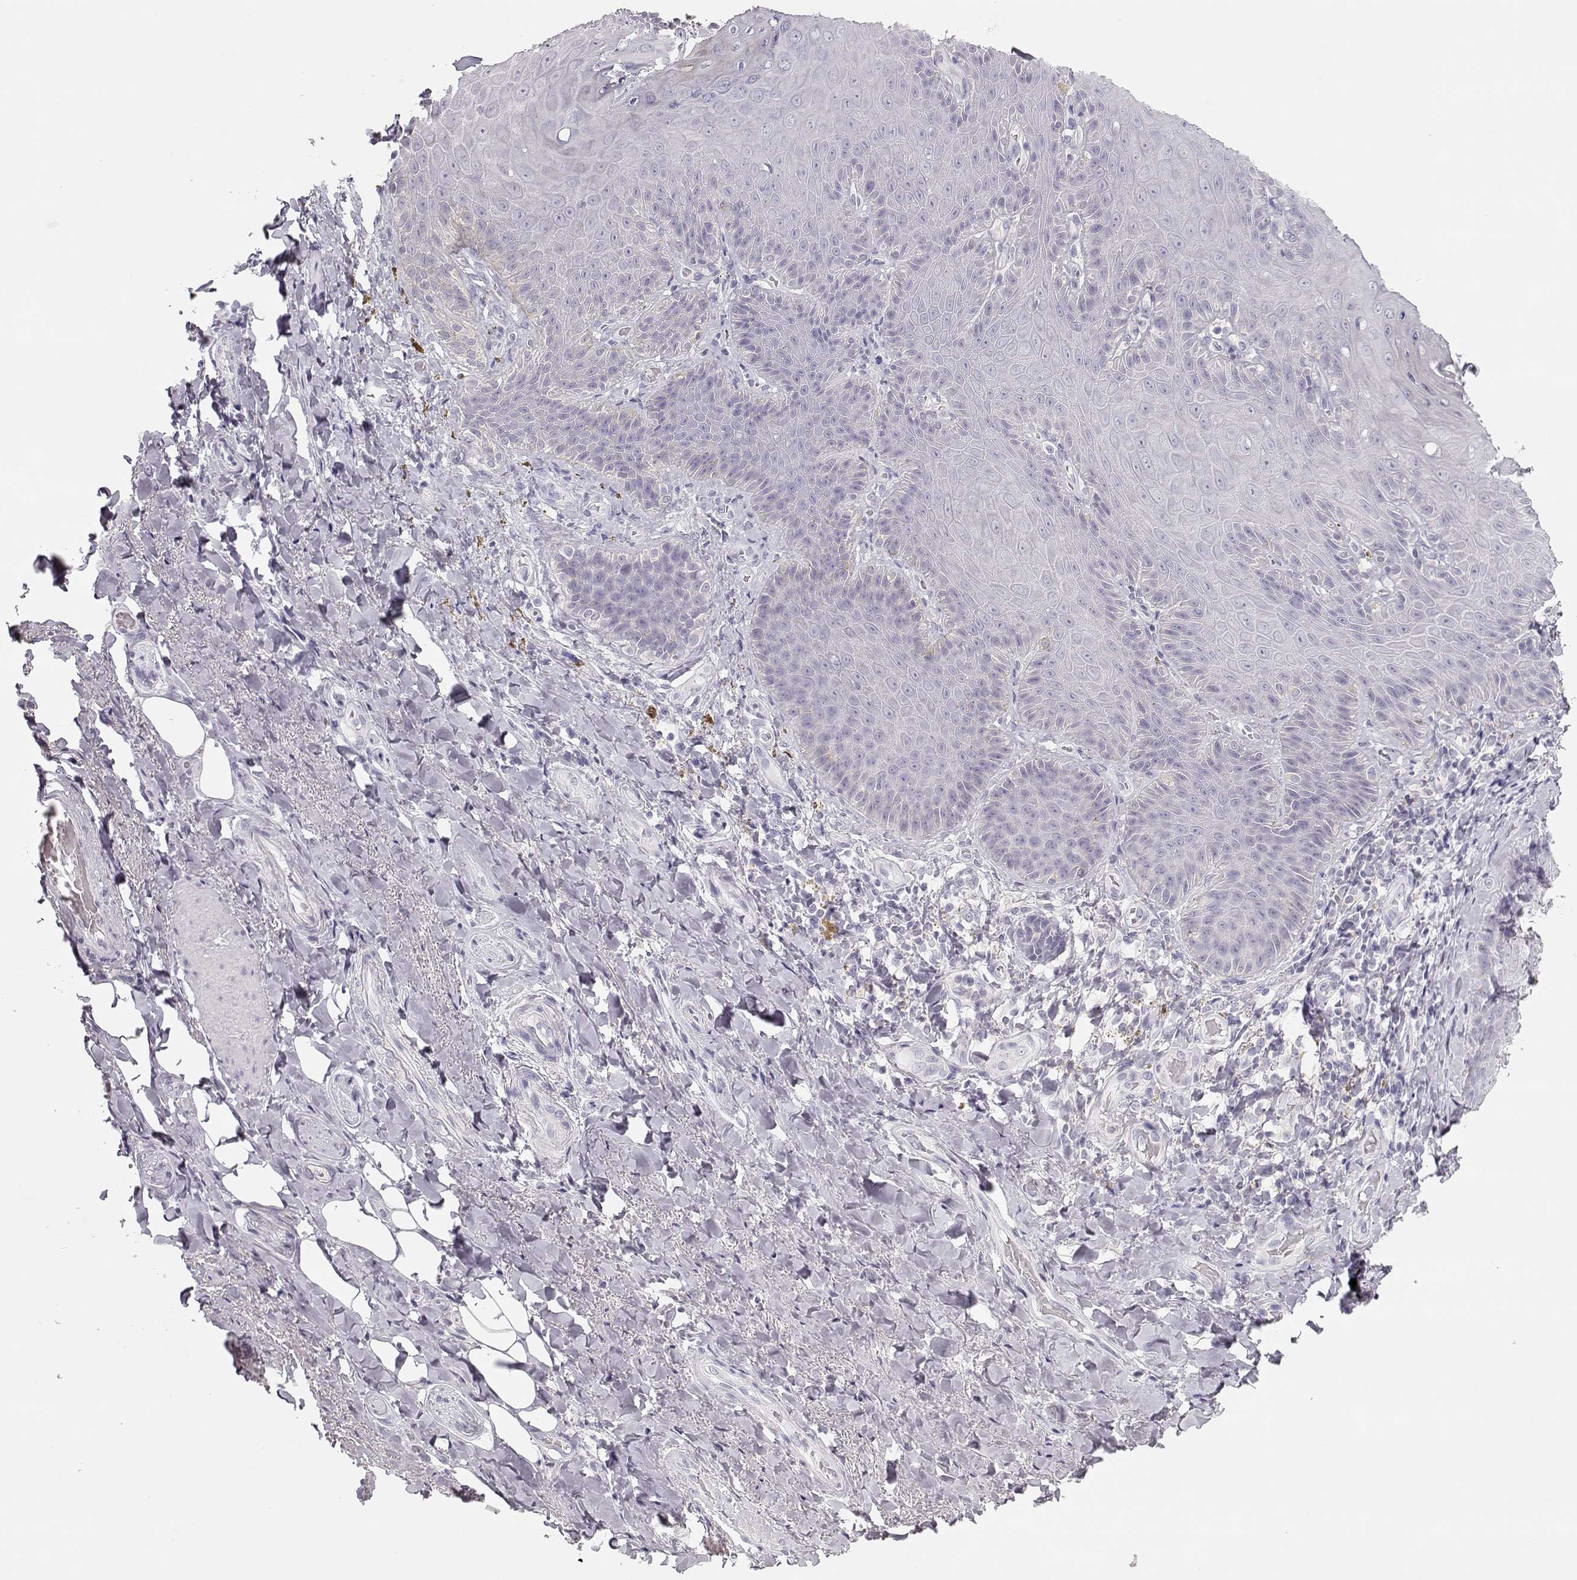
{"staining": {"intensity": "negative", "quantity": "none", "location": "none"}, "tissue": "adipose tissue", "cell_type": "Adipocytes", "image_type": "normal", "snomed": [{"axis": "morphology", "description": "Normal tissue, NOS"}, {"axis": "topography", "description": "Anal"}, {"axis": "topography", "description": "Peripheral nerve tissue"}], "caption": "A micrograph of adipose tissue stained for a protein exhibits no brown staining in adipocytes. Nuclei are stained in blue.", "gene": "LEPR", "patient": {"sex": "male", "age": 53}}